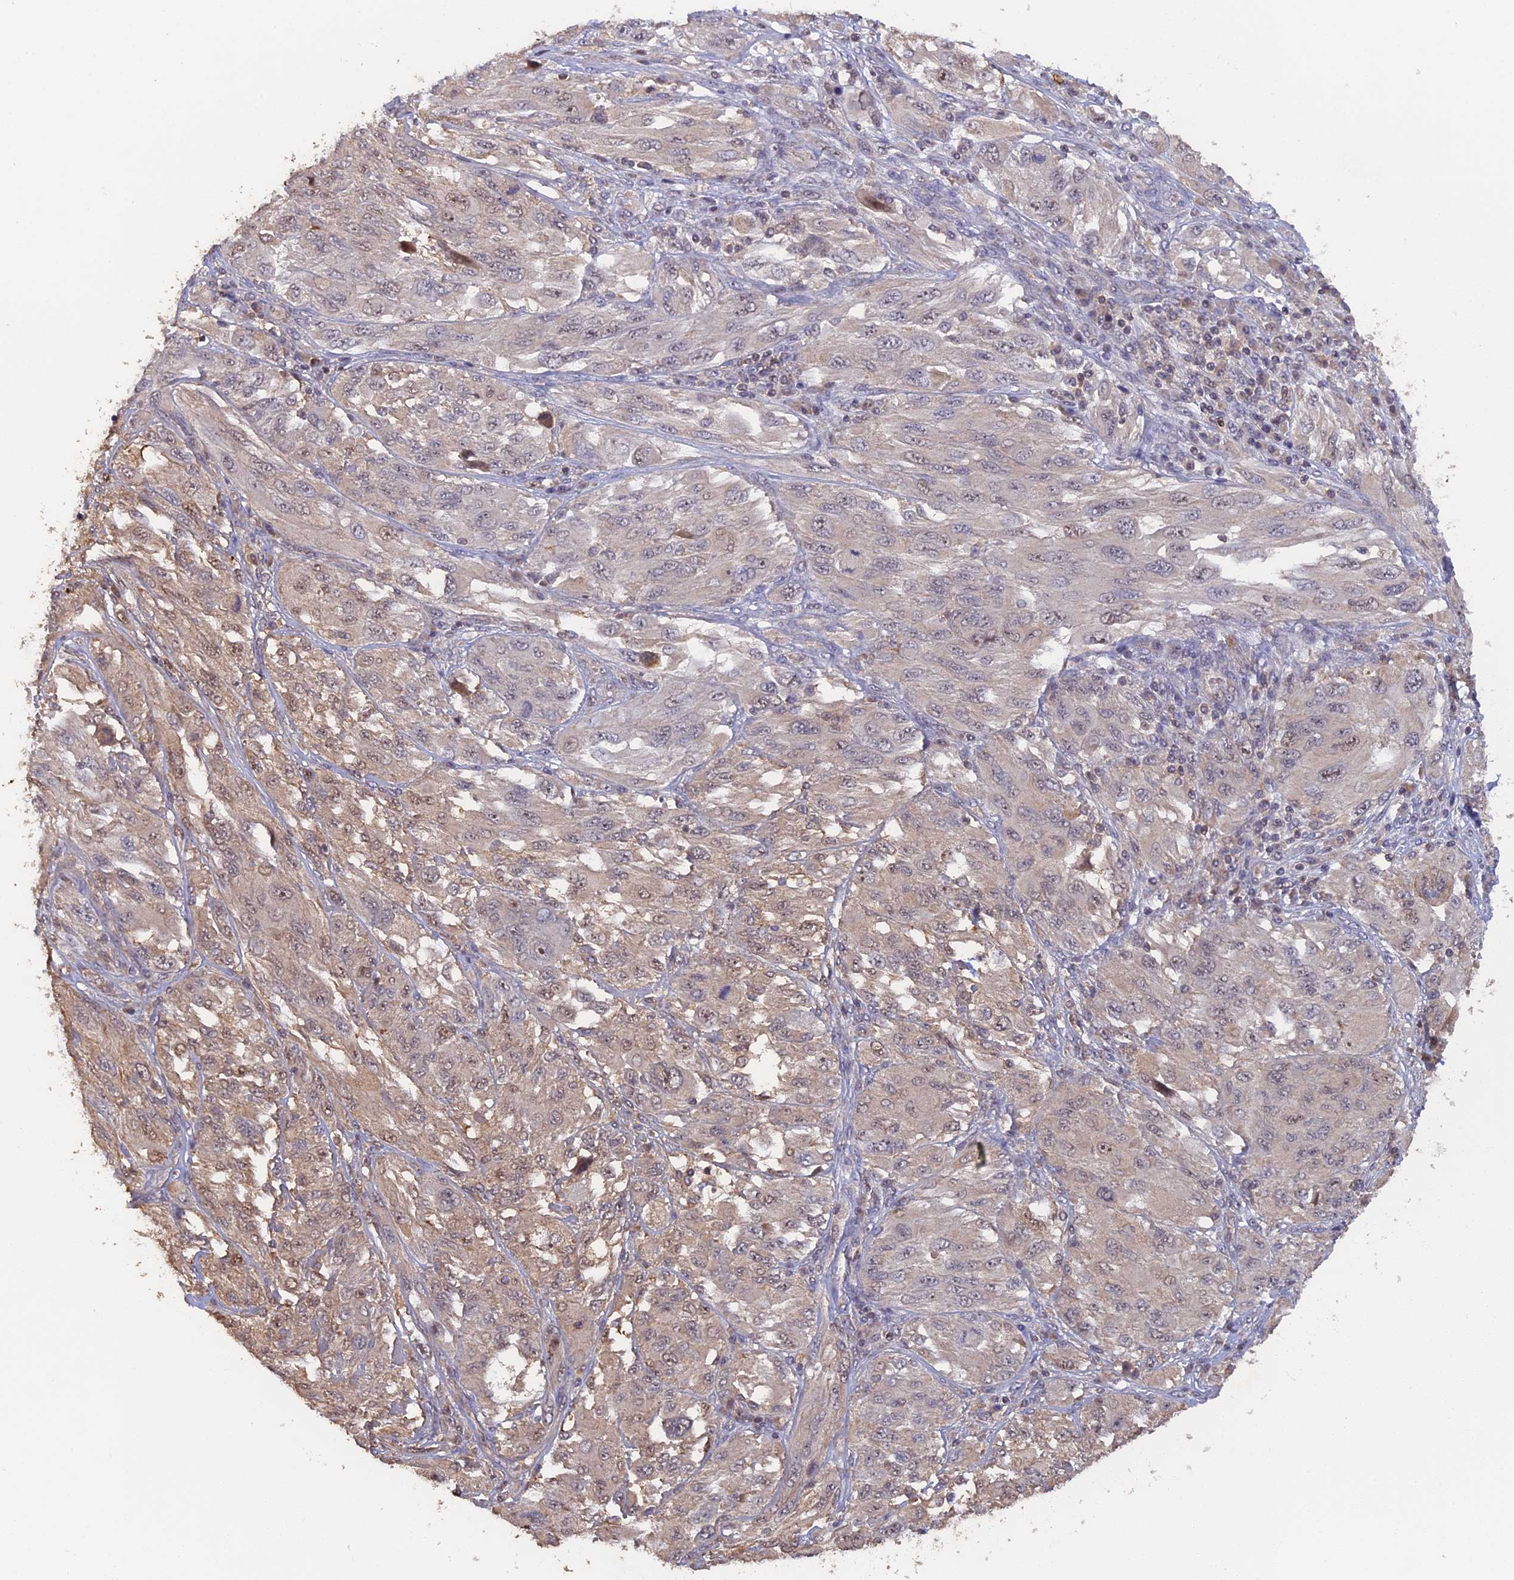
{"staining": {"intensity": "weak", "quantity": "25%-75%", "location": "nuclear"}, "tissue": "melanoma", "cell_type": "Tumor cells", "image_type": "cancer", "snomed": [{"axis": "morphology", "description": "Malignant melanoma, NOS"}, {"axis": "topography", "description": "Skin"}], "caption": "IHC (DAB (3,3'-diaminobenzidine)) staining of human malignant melanoma demonstrates weak nuclear protein expression in about 25%-75% of tumor cells.", "gene": "FAM98C", "patient": {"sex": "female", "age": 91}}